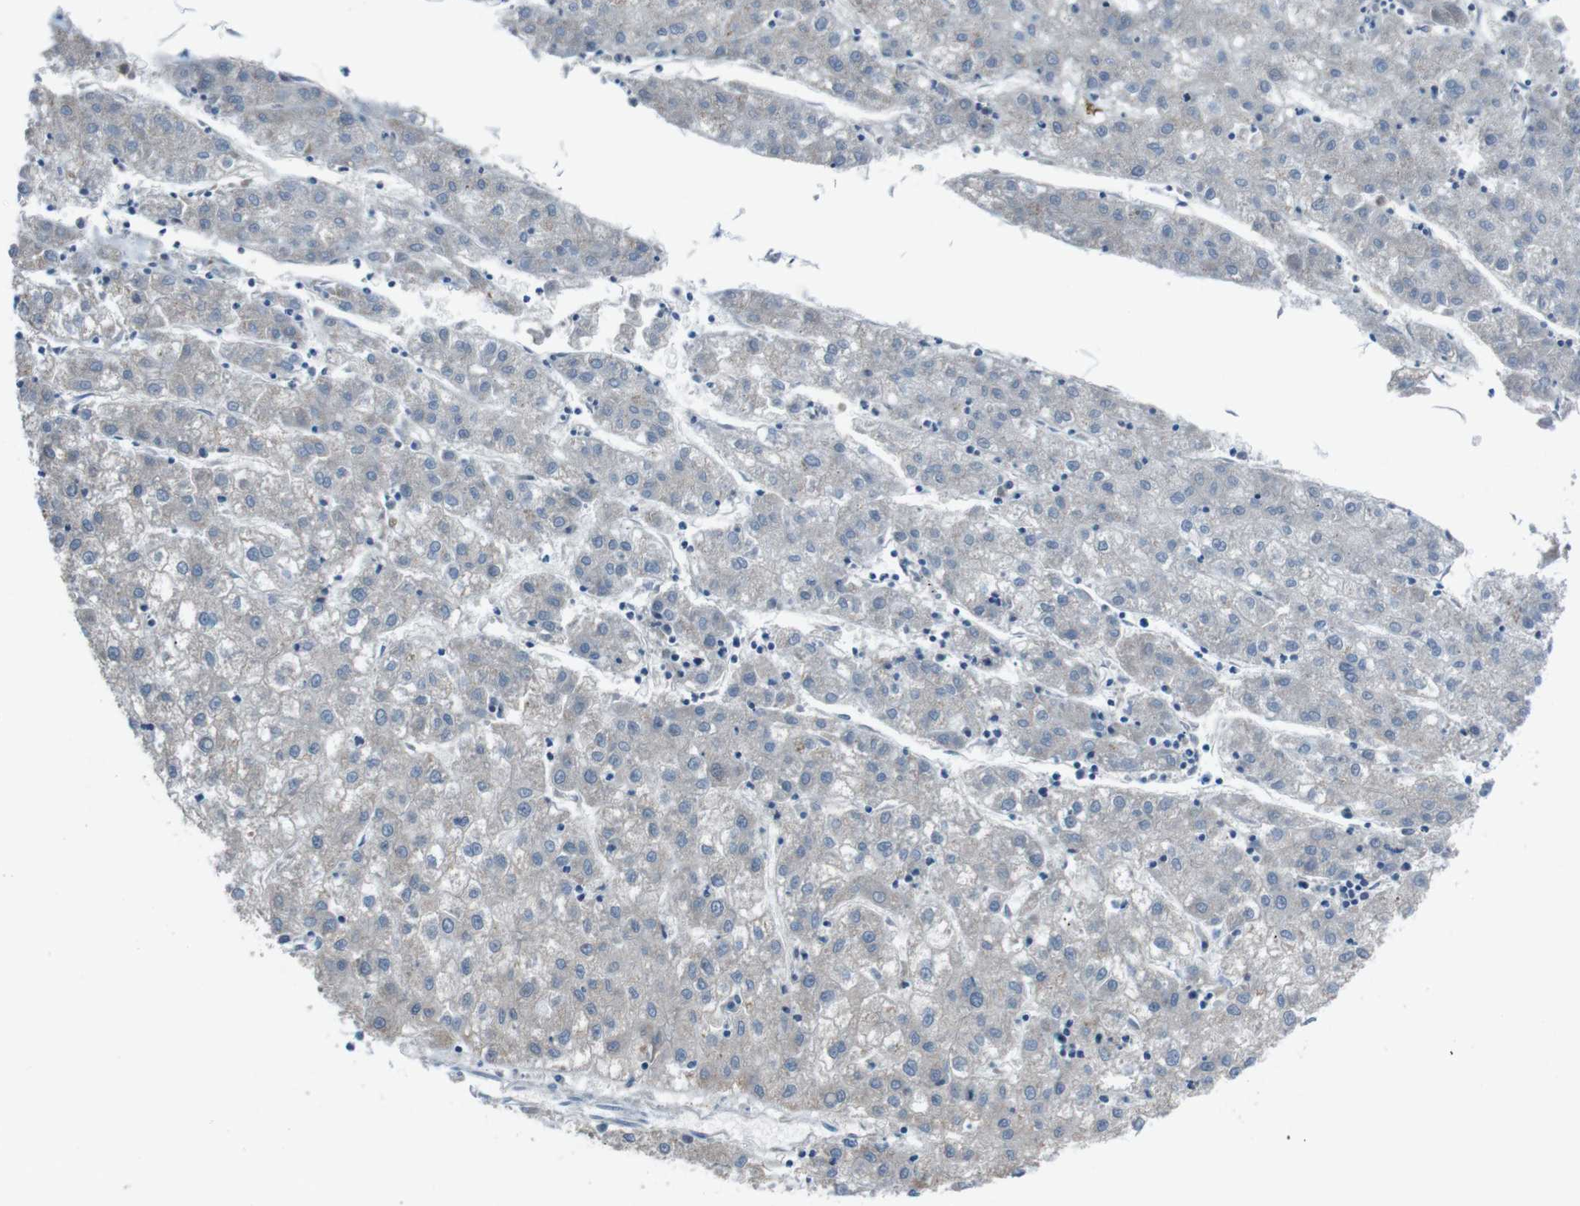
{"staining": {"intensity": "negative", "quantity": "none", "location": "none"}, "tissue": "liver cancer", "cell_type": "Tumor cells", "image_type": "cancer", "snomed": [{"axis": "morphology", "description": "Carcinoma, Hepatocellular, NOS"}, {"axis": "topography", "description": "Liver"}], "caption": "Immunohistochemical staining of liver cancer reveals no significant expression in tumor cells. (IHC, brightfield microscopy, high magnification).", "gene": "PBRM1", "patient": {"sex": "male", "age": 72}}